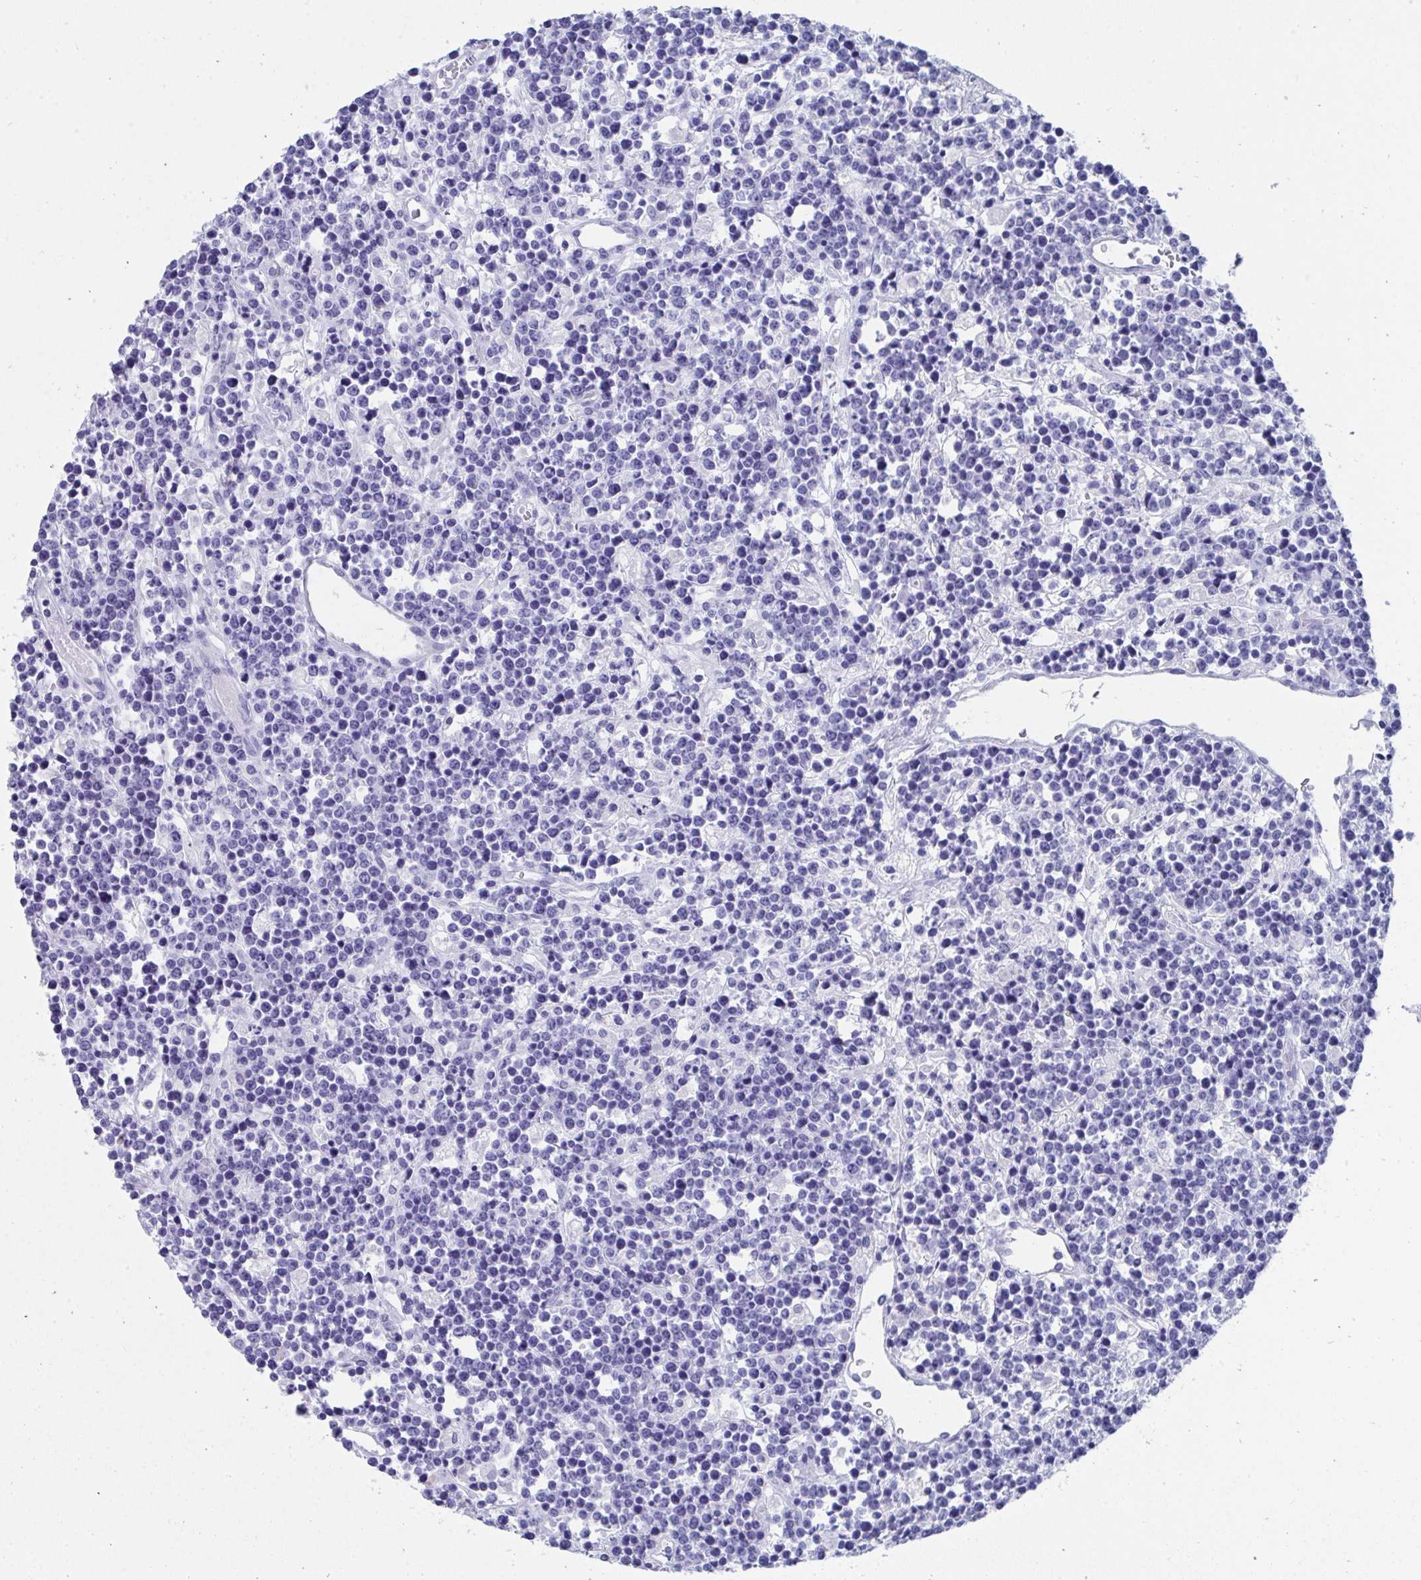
{"staining": {"intensity": "negative", "quantity": "none", "location": "none"}, "tissue": "lymphoma", "cell_type": "Tumor cells", "image_type": "cancer", "snomed": [{"axis": "morphology", "description": "Malignant lymphoma, non-Hodgkin's type, High grade"}, {"axis": "topography", "description": "Ovary"}], "caption": "Tumor cells show no significant staining in malignant lymphoma, non-Hodgkin's type (high-grade). (Brightfield microscopy of DAB (3,3'-diaminobenzidine) immunohistochemistry (IHC) at high magnification).", "gene": "HGD", "patient": {"sex": "female", "age": 56}}